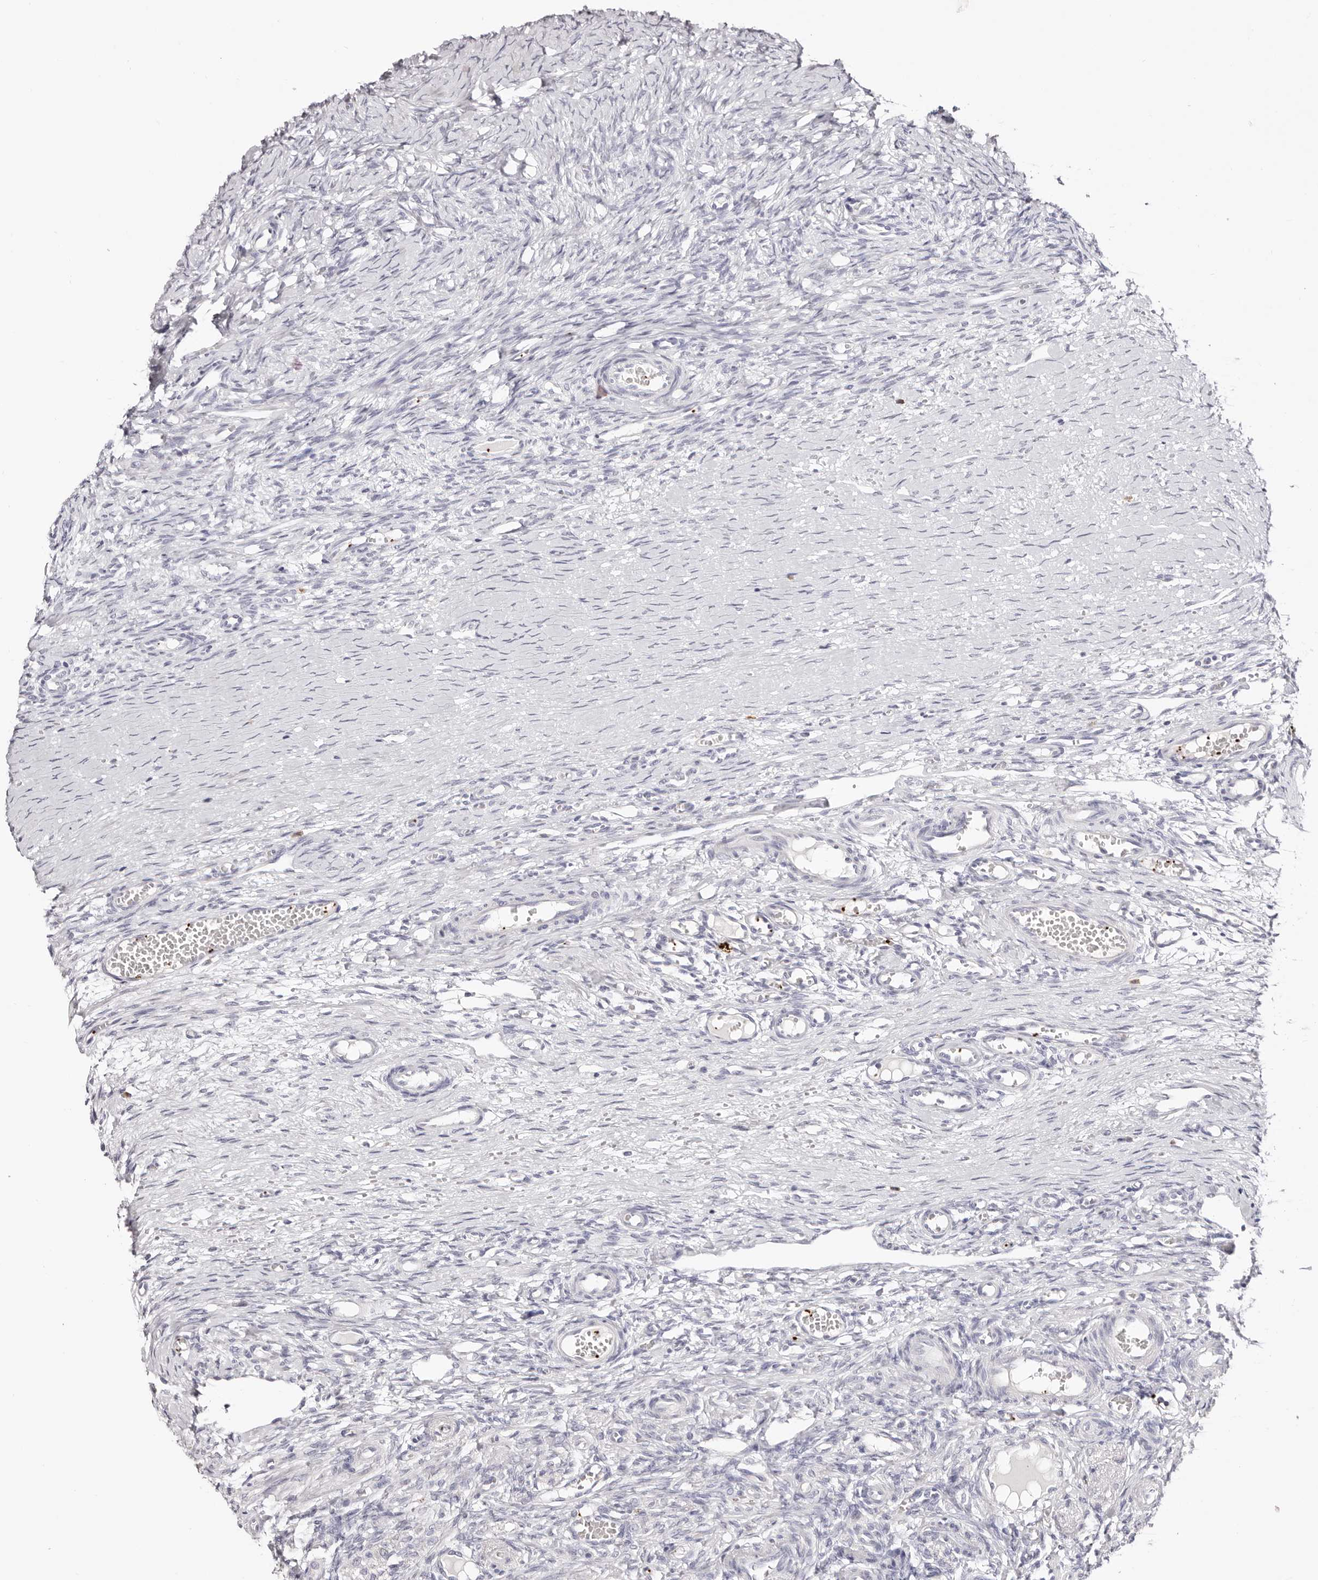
{"staining": {"intensity": "negative", "quantity": "none", "location": "none"}, "tissue": "ovary", "cell_type": "Ovarian stroma cells", "image_type": "normal", "snomed": [{"axis": "morphology", "description": "Adenocarcinoma, NOS"}, {"axis": "topography", "description": "Endometrium"}], "caption": "The image displays no significant expression in ovarian stroma cells of ovary.", "gene": "PF4", "patient": {"sex": "female", "age": 32}}